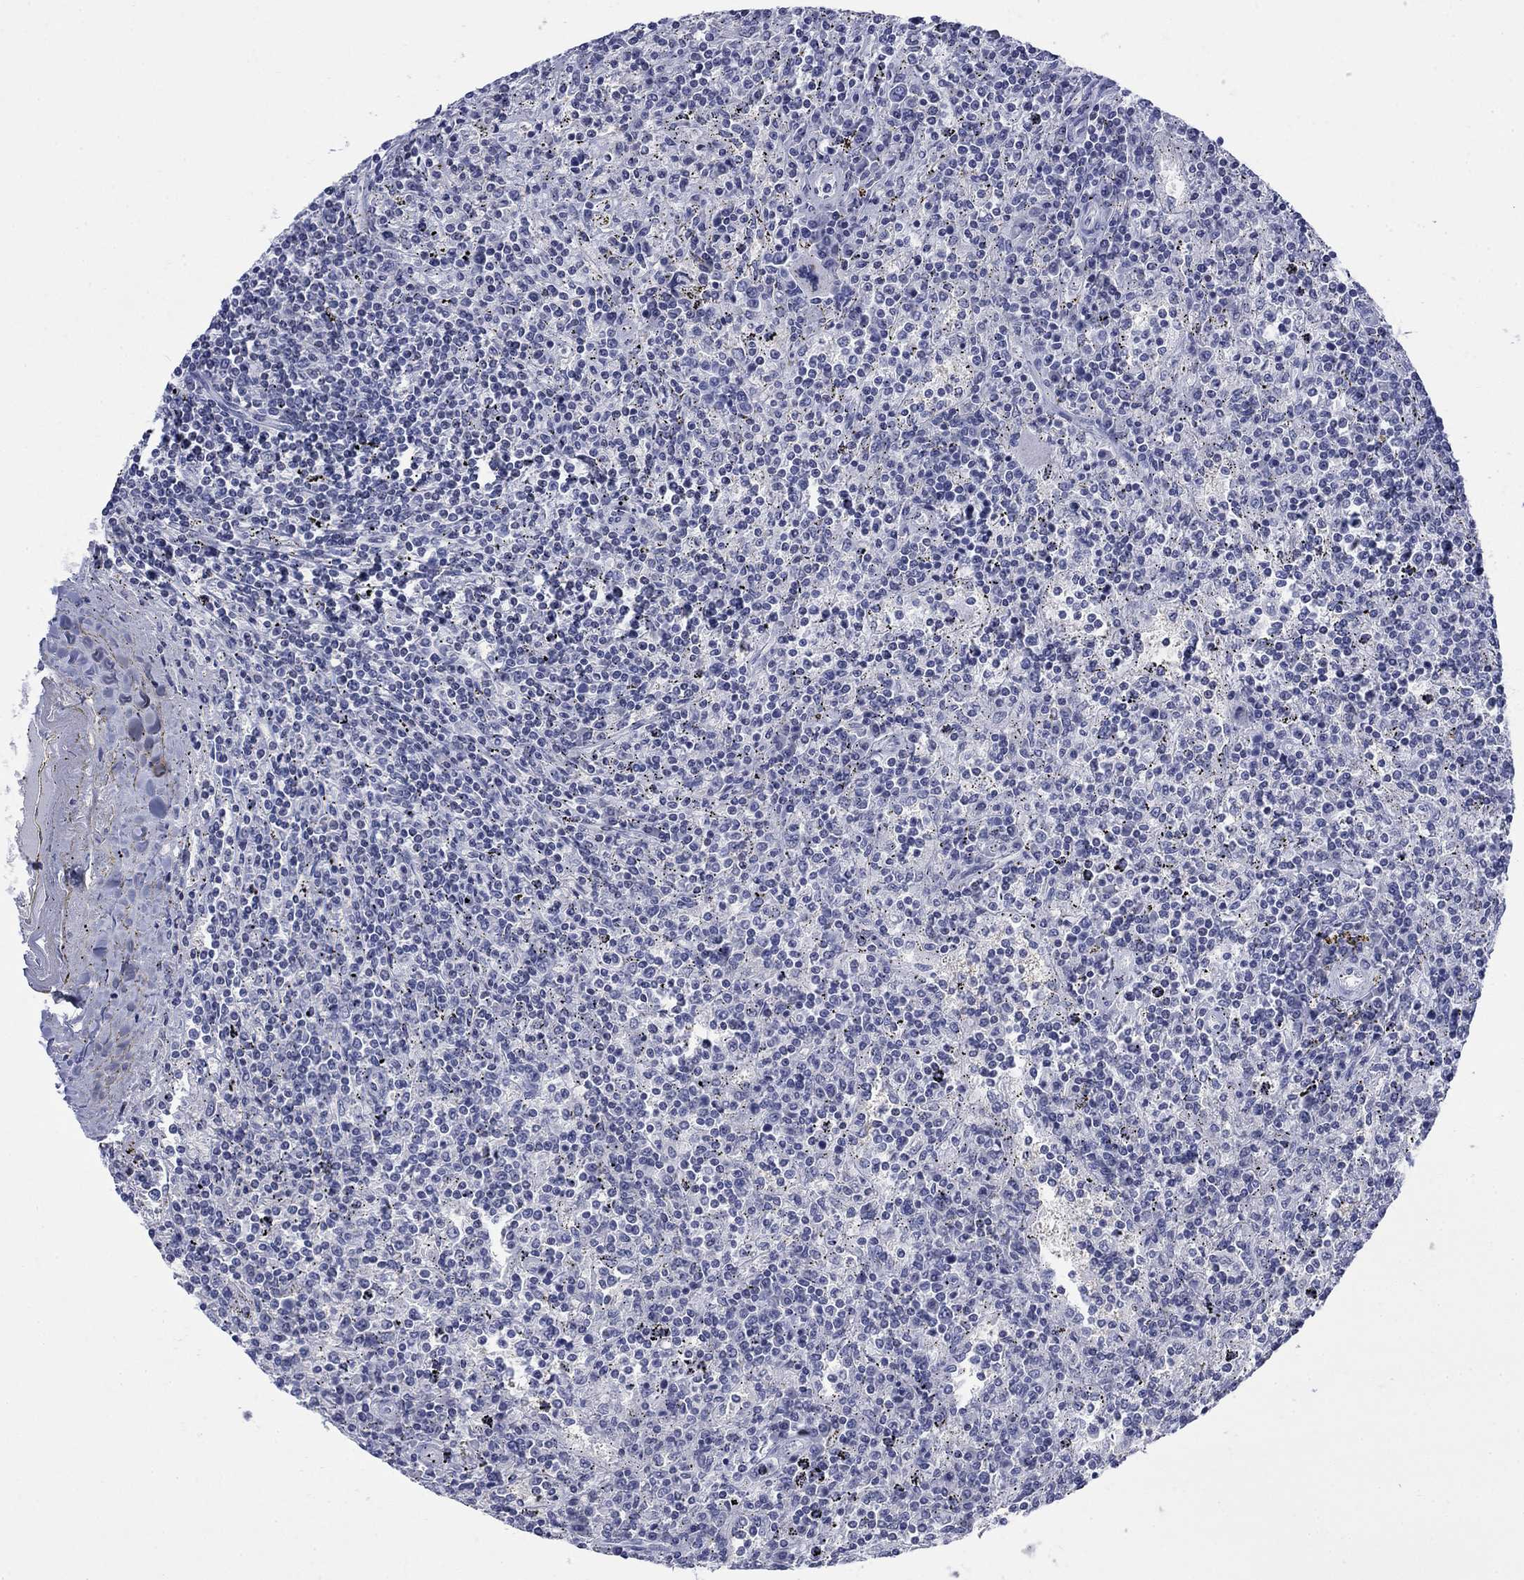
{"staining": {"intensity": "negative", "quantity": "none", "location": "none"}, "tissue": "lymphoma", "cell_type": "Tumor cells", "image_type": "cancer", "snomed": [{"axis": "morphology", "description": "Malignant lymphoma, non-Hodgkin's type, Low grade"}, {"axis": "topography", "description": "Spleen"}], "caption": "The photomicrograph demonstrates no staining of tumor cells in low-grade malignant lymphoma, non-Hodgkin's type.", "gene": "IGF2BP3", "patient": {"sex": "male", "age": 62}}